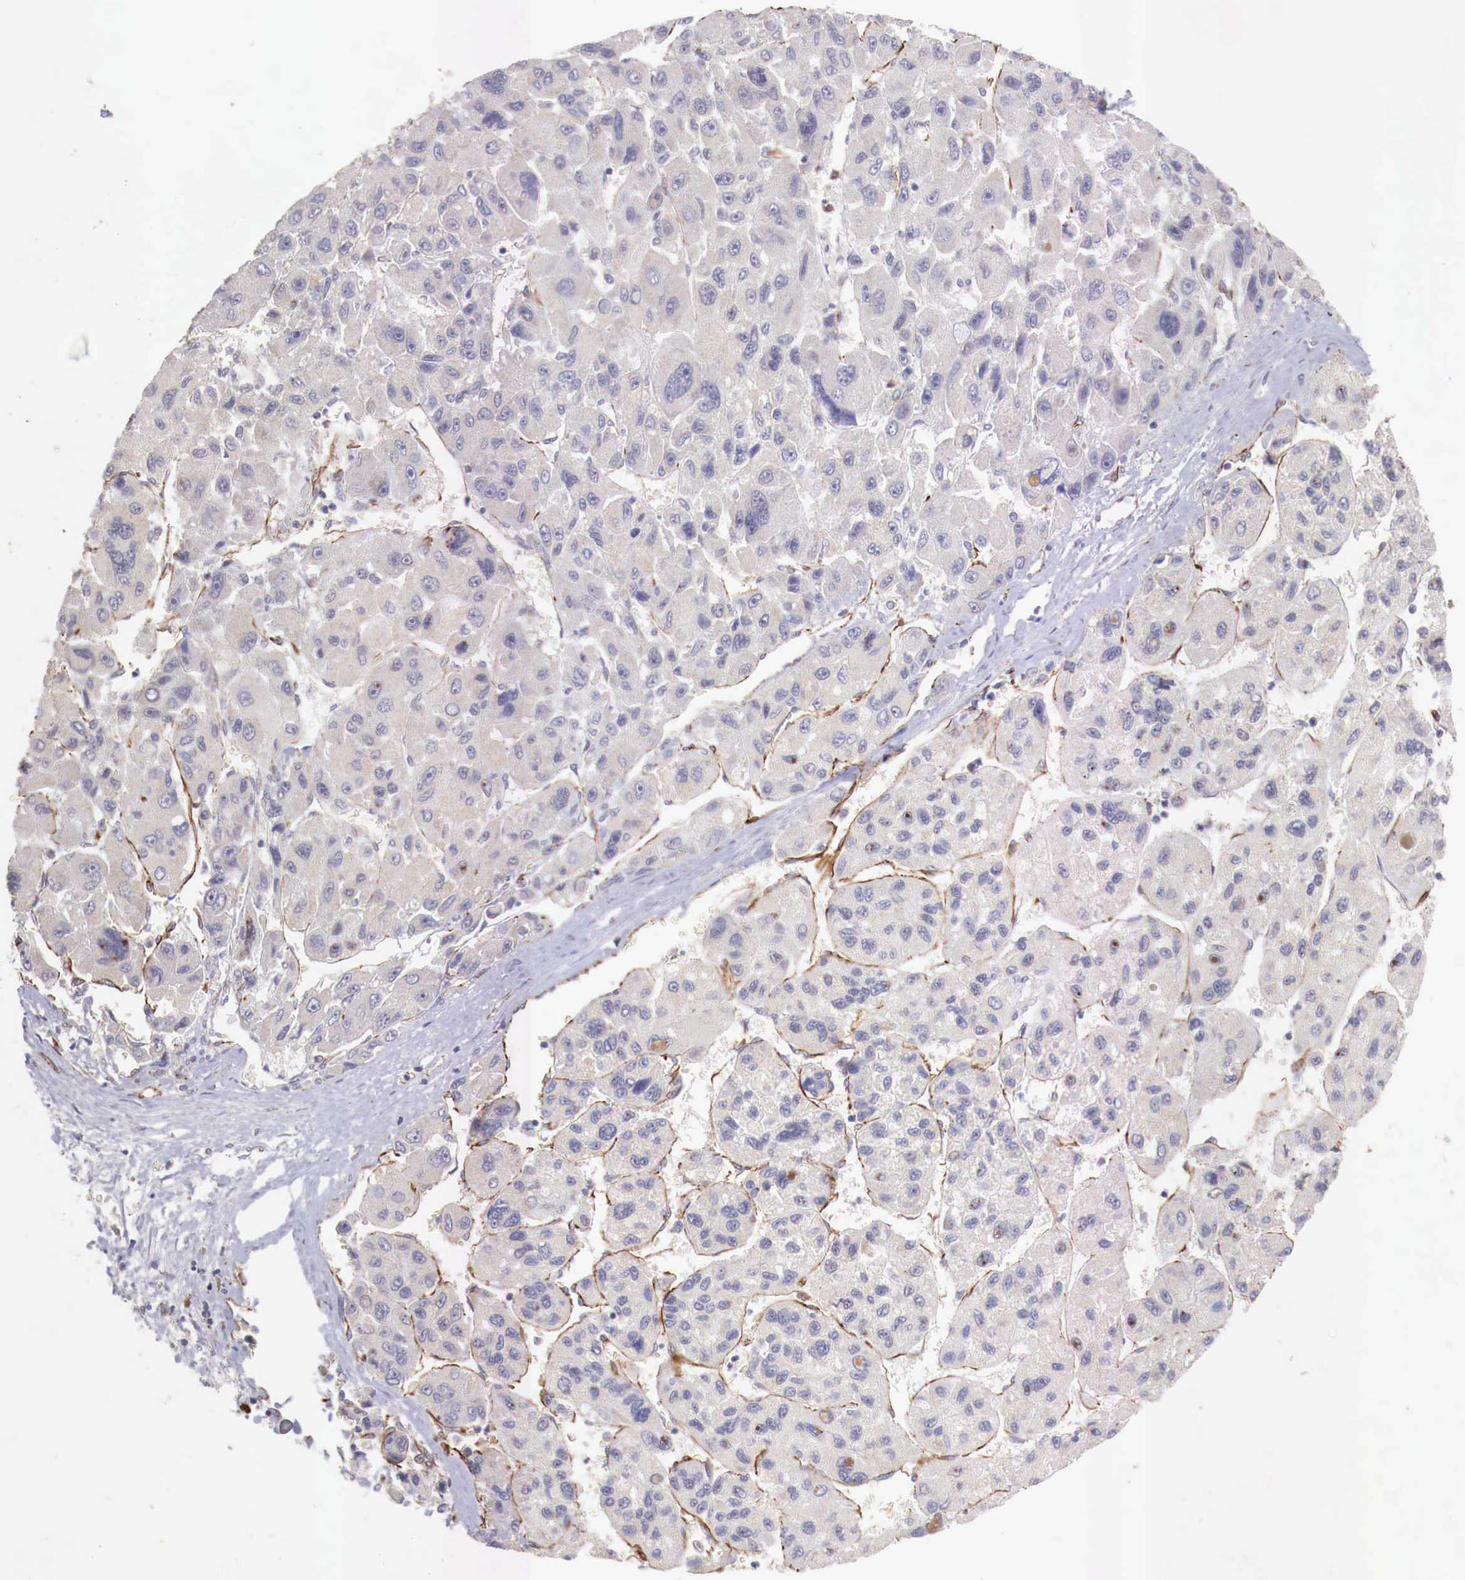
{"staining": {"intensity": "negative", "quantity": "none", "location": "none"}, "tissue": "liver cancer", "cell_type": "Tumor cells", "image_type": "cancer", "snomed": [{"axis": "morphology", "description": "Carcinoma, Hepatocellular, NOS"}, {"axis": "topography", "description": "Liver"}], "caption": "Immunohistochemistry photomicrograph of human liver cancer stained for a protein (brown), which reveals no staining in tumor cells.", "gene": "WT1", "patient": {"sex": "male", "age": 64}}